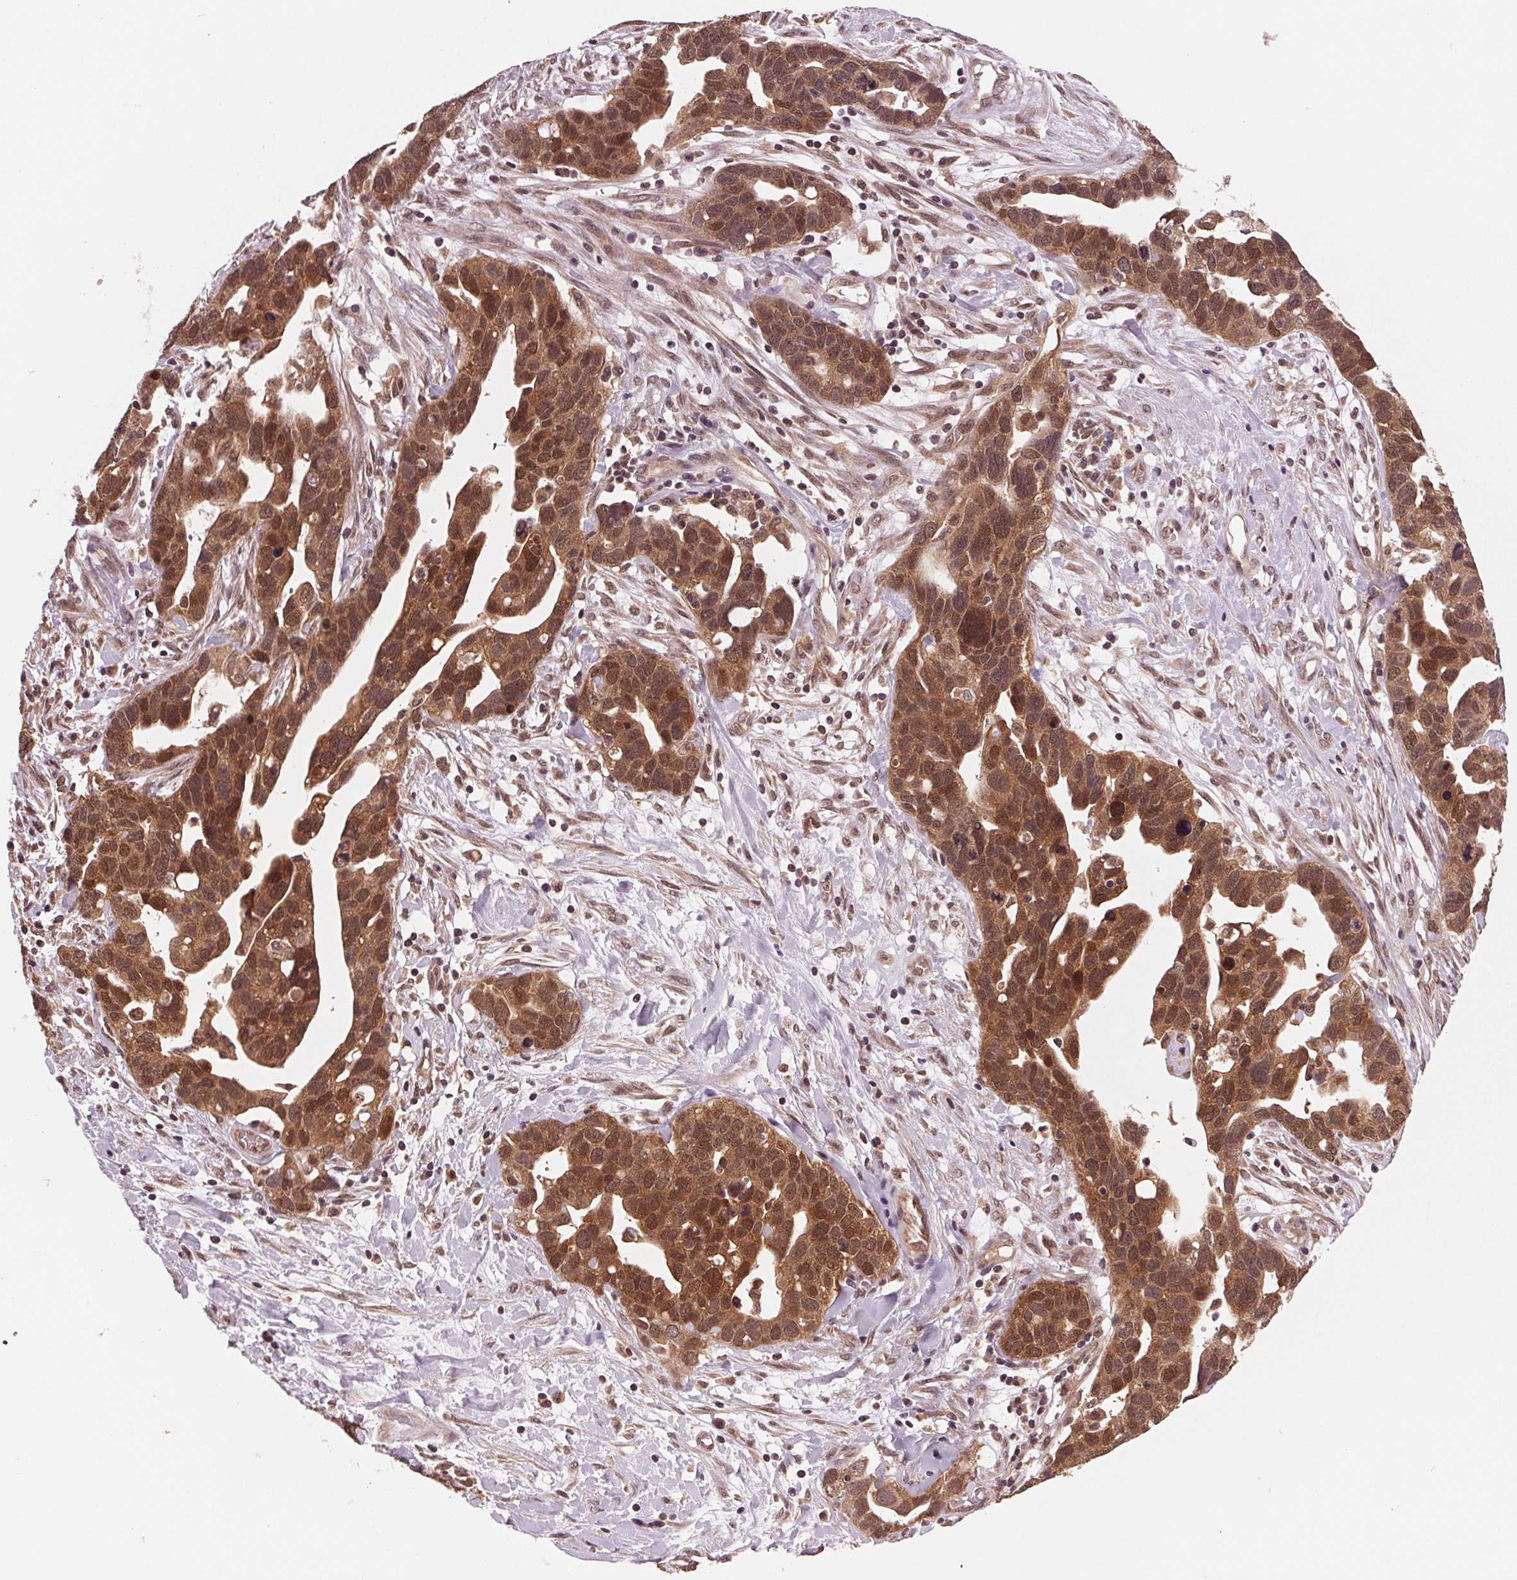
{"staining": {"intensity": "strong", "quantity": ">75%", "location": "cytoplasmic/membranous,nuclear"}, "tissue": "ovarian cancer", "cell_type": "Tumor cells", "image_type": "cancer", "snomed": [{"axis": "morphology", "description": "Cystadenocarcinoma, serous, NOS"}, {"axis": "topography", "description": "Ovary"}], "caption": "This image displays serous cystadenocarcinoma (ovarian) stained with immunohistochemistry (IHC) to label a protein in brown. The cytoplasmic/membranous and nuclear of tumor cells show strong positivity for the protein. Nuclei are counter-stained blue.", "gene": "STAT3", "patient": {"sex": "female", "age": 54}}